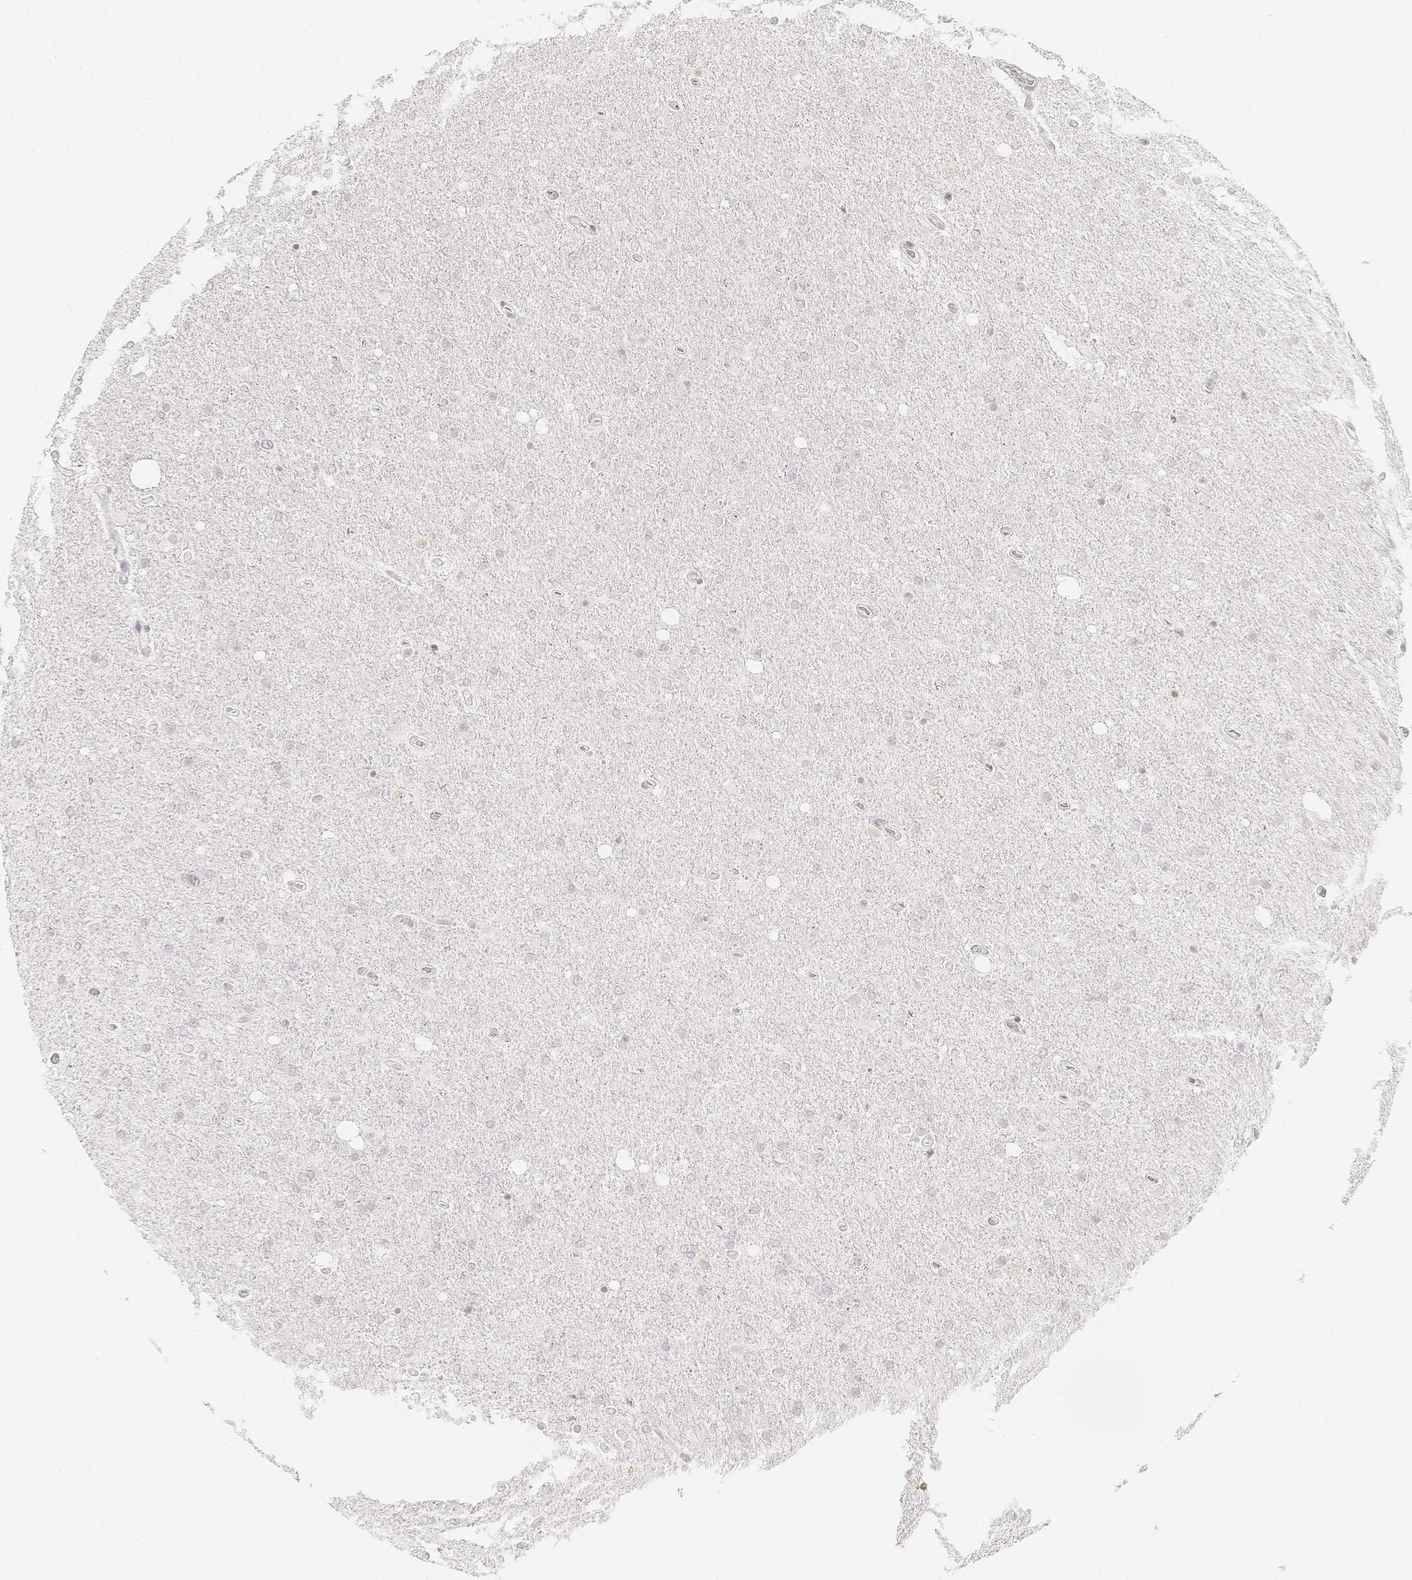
{"staining": {"intensity": "negative", "quantity": "none", "location": "none"}, "tissue": "glioma", "cell_type": "Tumor cells", "image_type": "cancer", "snomed": [{"axis": "morphology", "description": "Glioma, malignant, High grade"}, {"axis": "topography", "description": "Cerebral cortex"}], "caption": "There is no significant positivity in tumor cells of glioma.", "gene": "KRTAP2-1", "patient": {"sex": "male", "age": 70}}